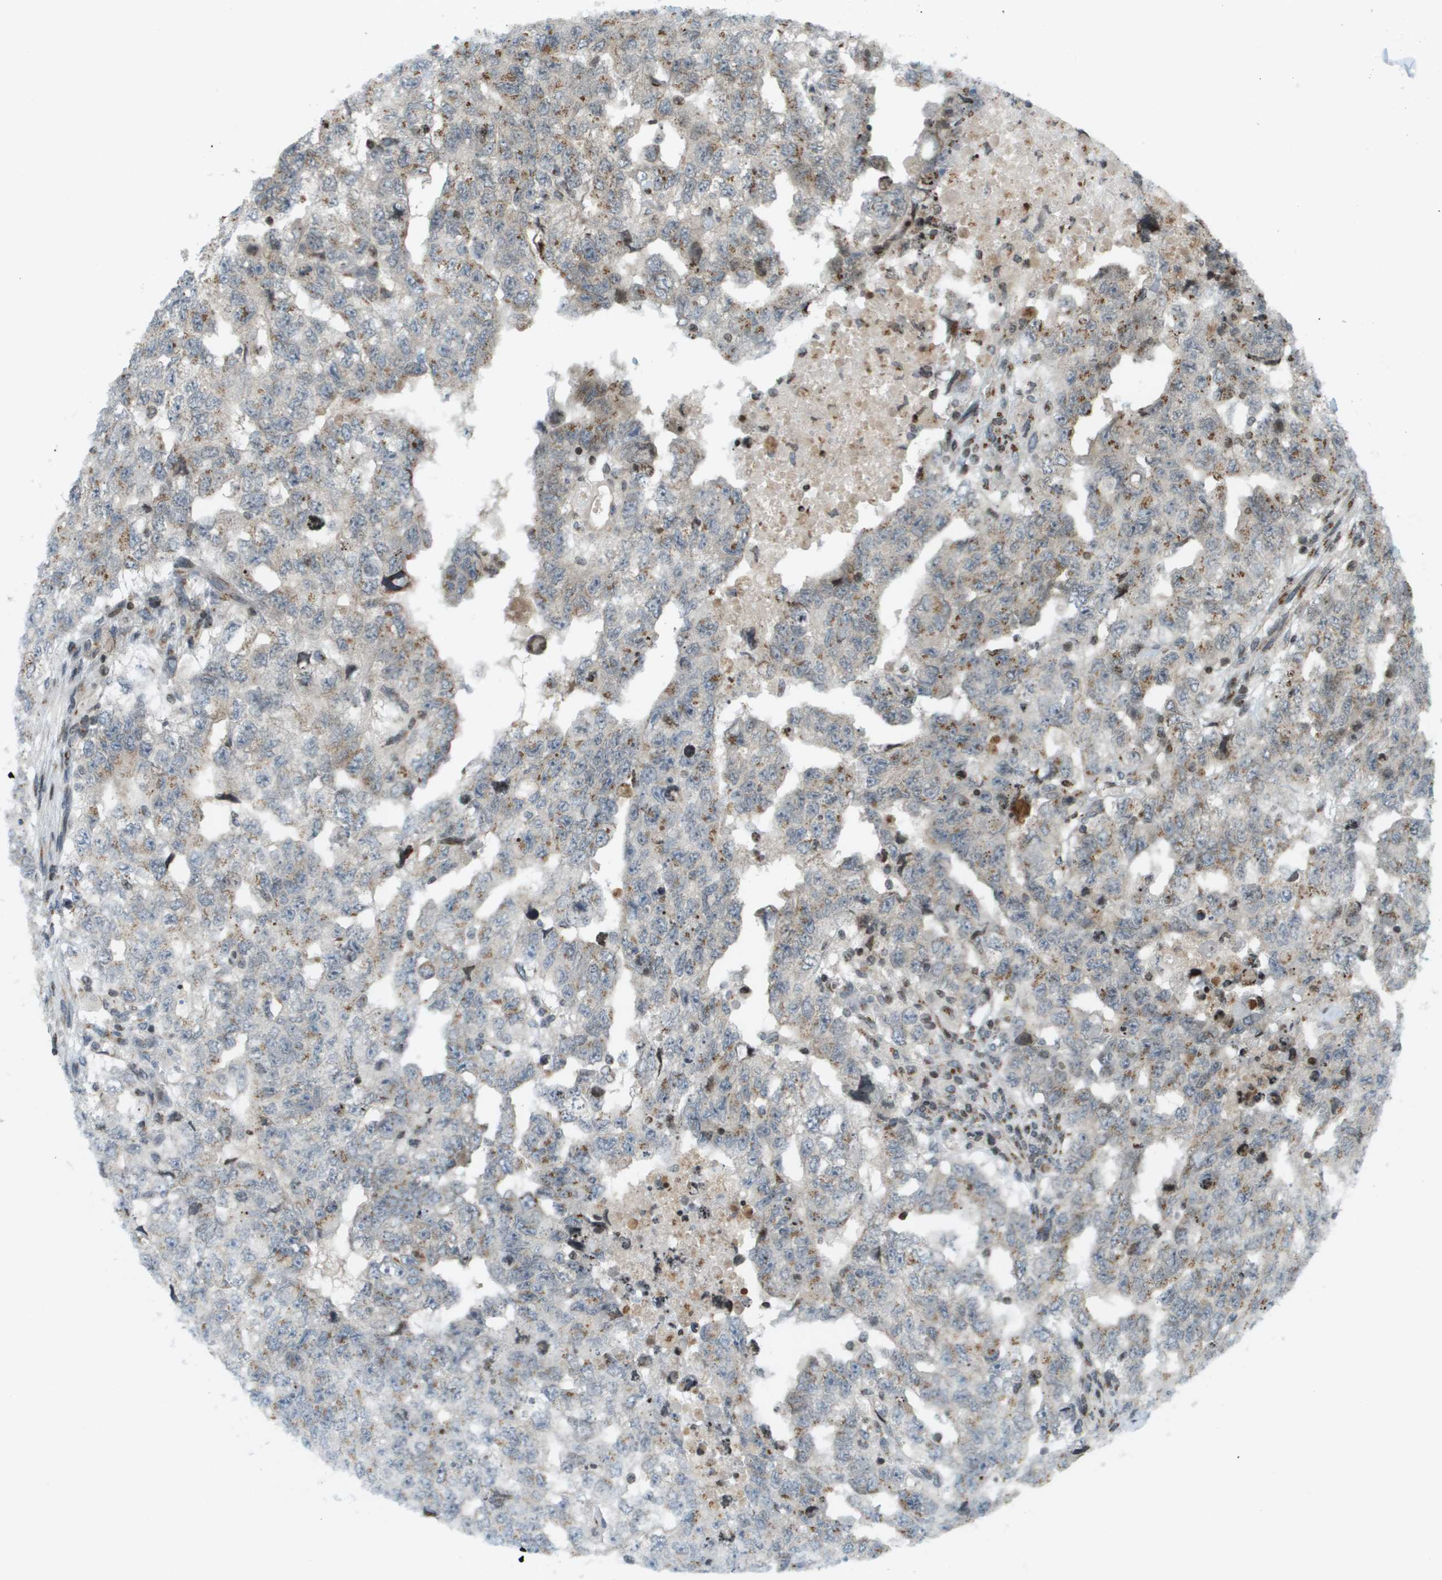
{"staining": {"intensity": "moderate", "quantity": "25%-75%", "location": "cytoplasmic/membranous"}, "tissue": "testis cancer", "cell_type": "Tumor cells", "image_type": "cancer", "snomed": [{"axis": "morphology", "description": "Carcinoma, Embryonal, NOS"}, {"axis": "topography", "description": "Testis"}], "caption": "IHC (DAB (3,3'-diaminobenzidine)) staining of human testis cancer (embryonal carcinoma) shows moderate cytoplasmic/membranous protein positivity in approximately 25%-75% of tumor cells.", "gene": "EVC", "patient": {"sex": "male", "age": 36}}